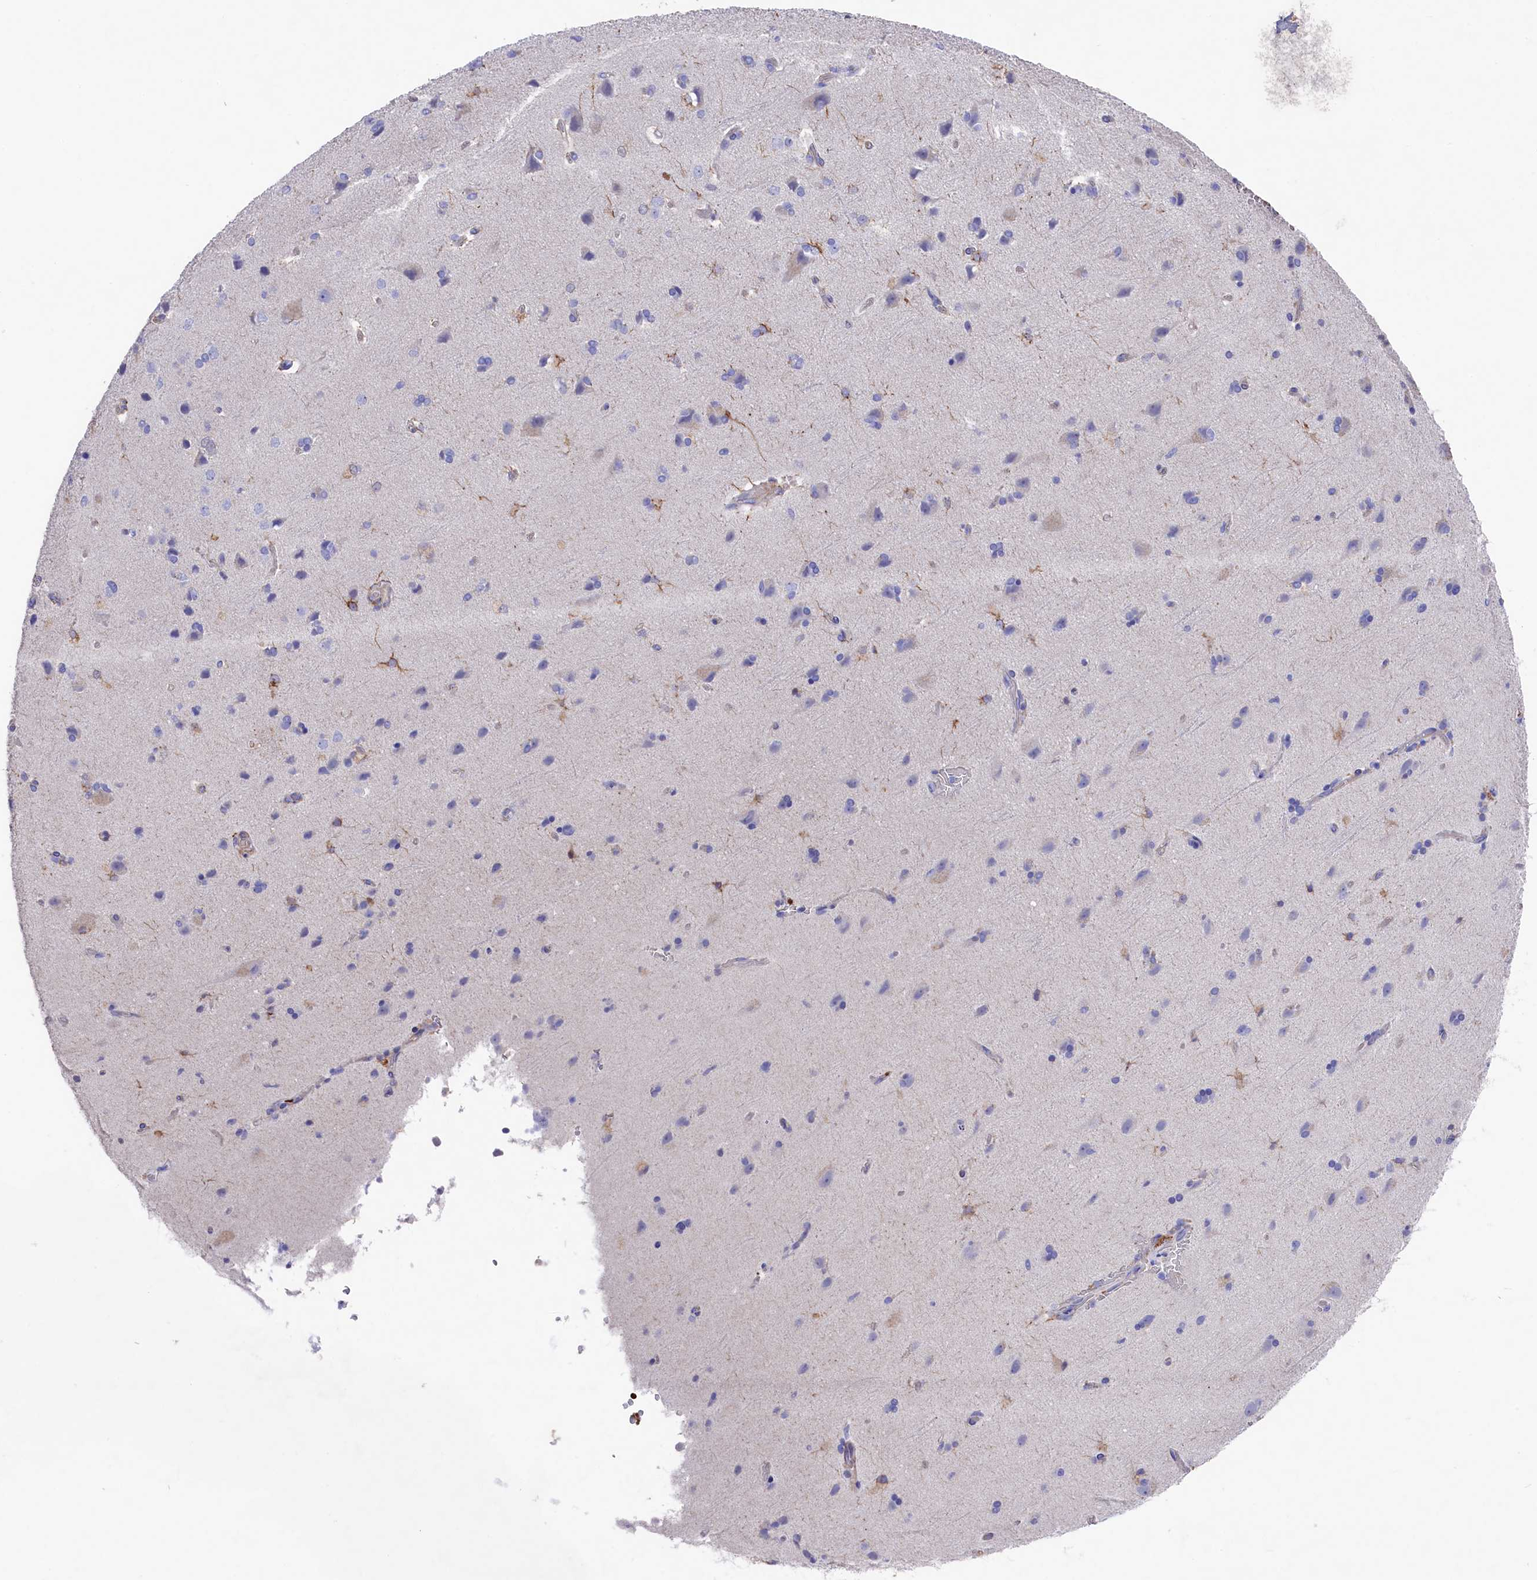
{"staining": {"intensity": "weak", "quantity": "25%-75%", "location": "cytoplasmic/membranous"}, "tissue": "cerebral cortex", "cell_type": "Endothelial cells", "image_type": "normal", "snomed": [{"axis": "morphology", "description": "Normal tissue, NOS"}, {"axis": "topography", "description": "Cerebral cortex"}], "caption": "Cerebral cortex stained with DAB immunohistochemistry (IHC) reveals low levels of weak cytoplasmic/membranous staining in approximately 25%-75% of endothelial cells. Using DAB (3,3'-diaminobenzidine) (brown) and hematoxylin (blue) stains, captured at high magnification using brightfield microscopy.", "gene": "LHFPL4", "patient": {"sex": "male", "age": 62}}